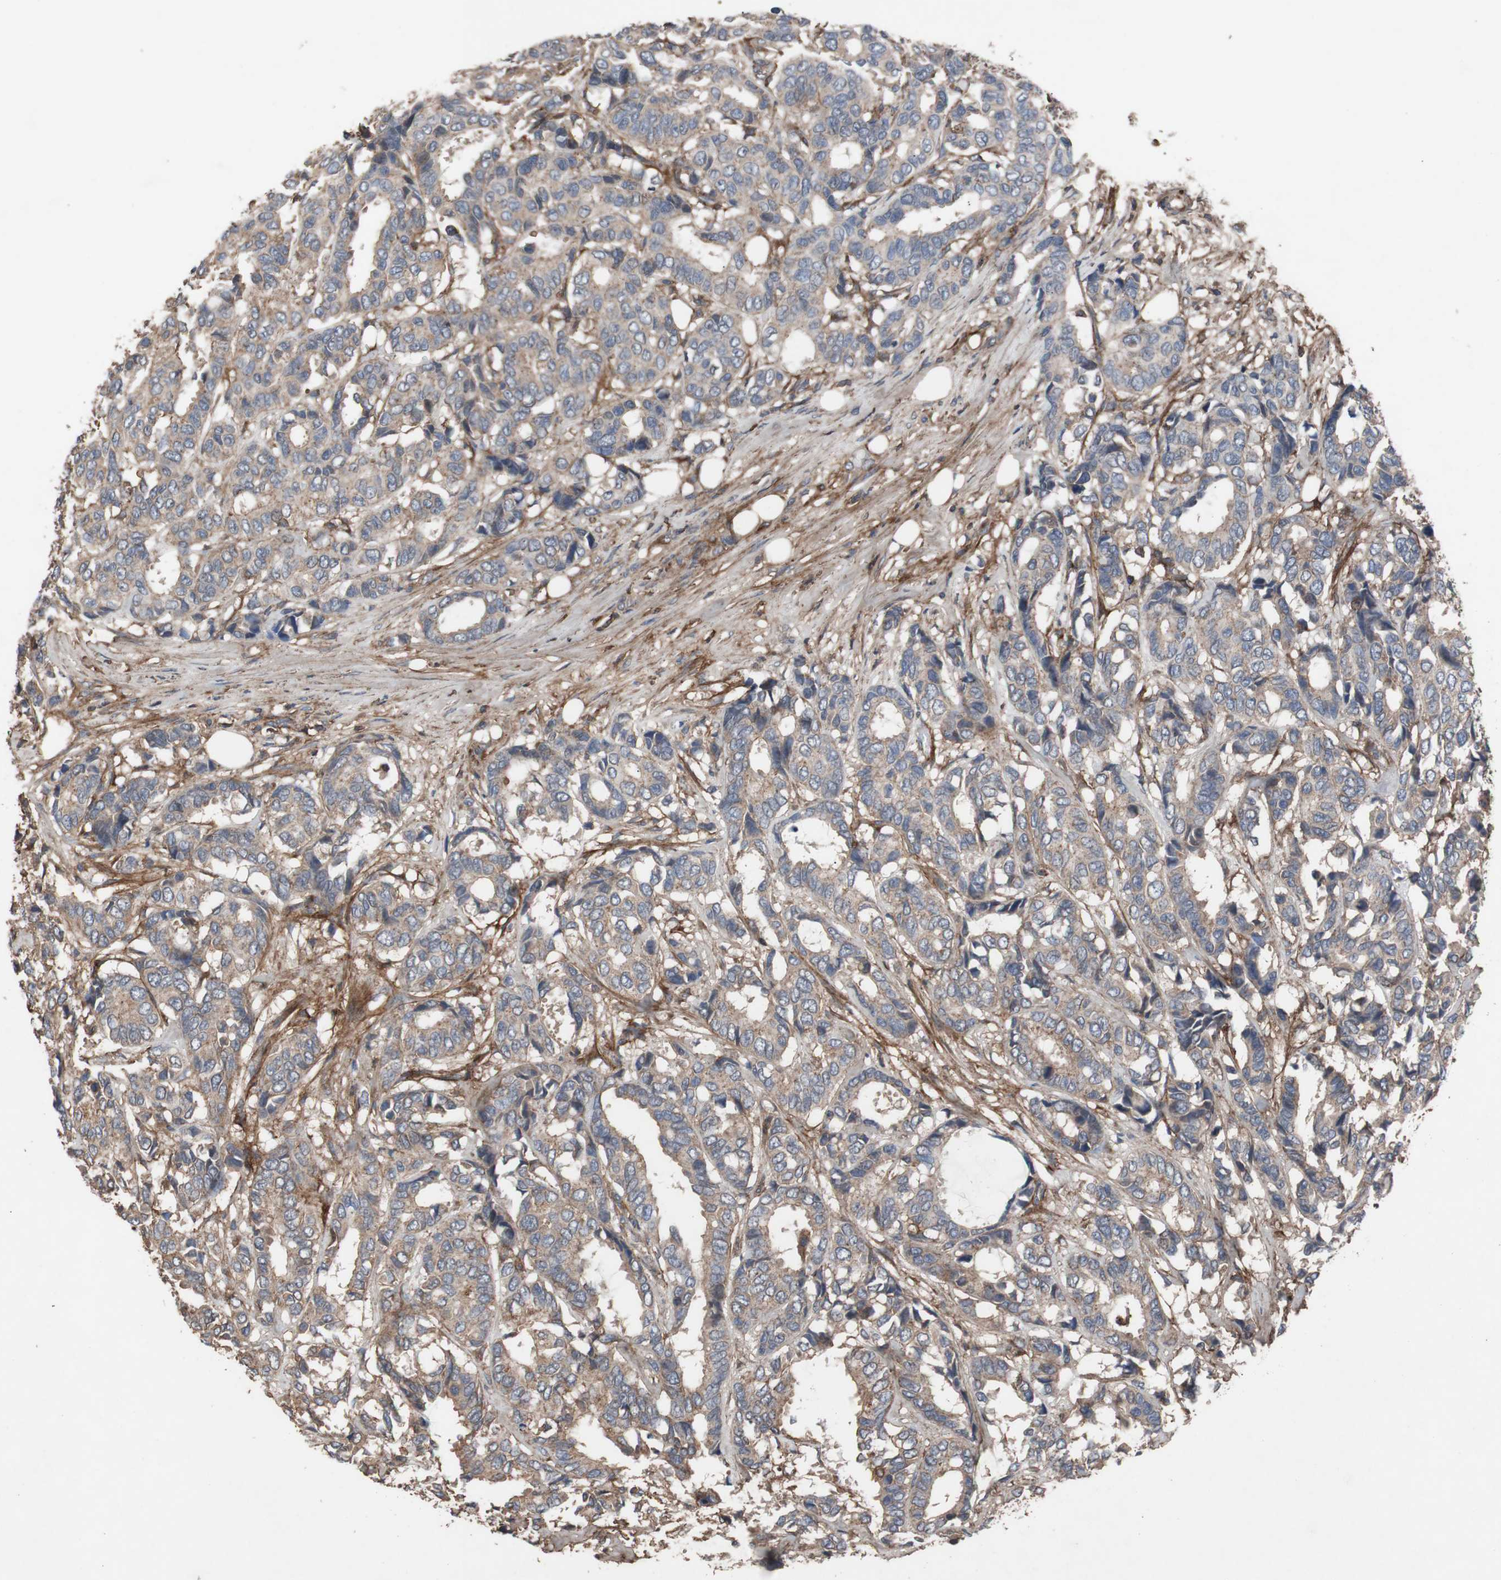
{"staining": {"intensity": "weak", "quantity": ">75%", "location": "cytoplasmic/membranous"}, "tissue": "breast cancer", "cell_type": "Tumor cells", "image_type": "cancer", "snomed": [{"axis": "morphology", "description": "Duct carcinoma"}, {"axis": "topography", "description": "Breast"}], "caption": "The histopathology image reveals a brown stain indicating the presence of a protein in the cytoplasmic/membranous of tumor cells in breast invasive ductal carcinoma. (Stains: DAB (3,3'-diaminobenzidine) in brown, nuclei in blue, Microscopy: brightfield microscopy at high magnification).", "gene": "COL6A2", "patient": {"sex": "female", "age": 87}}